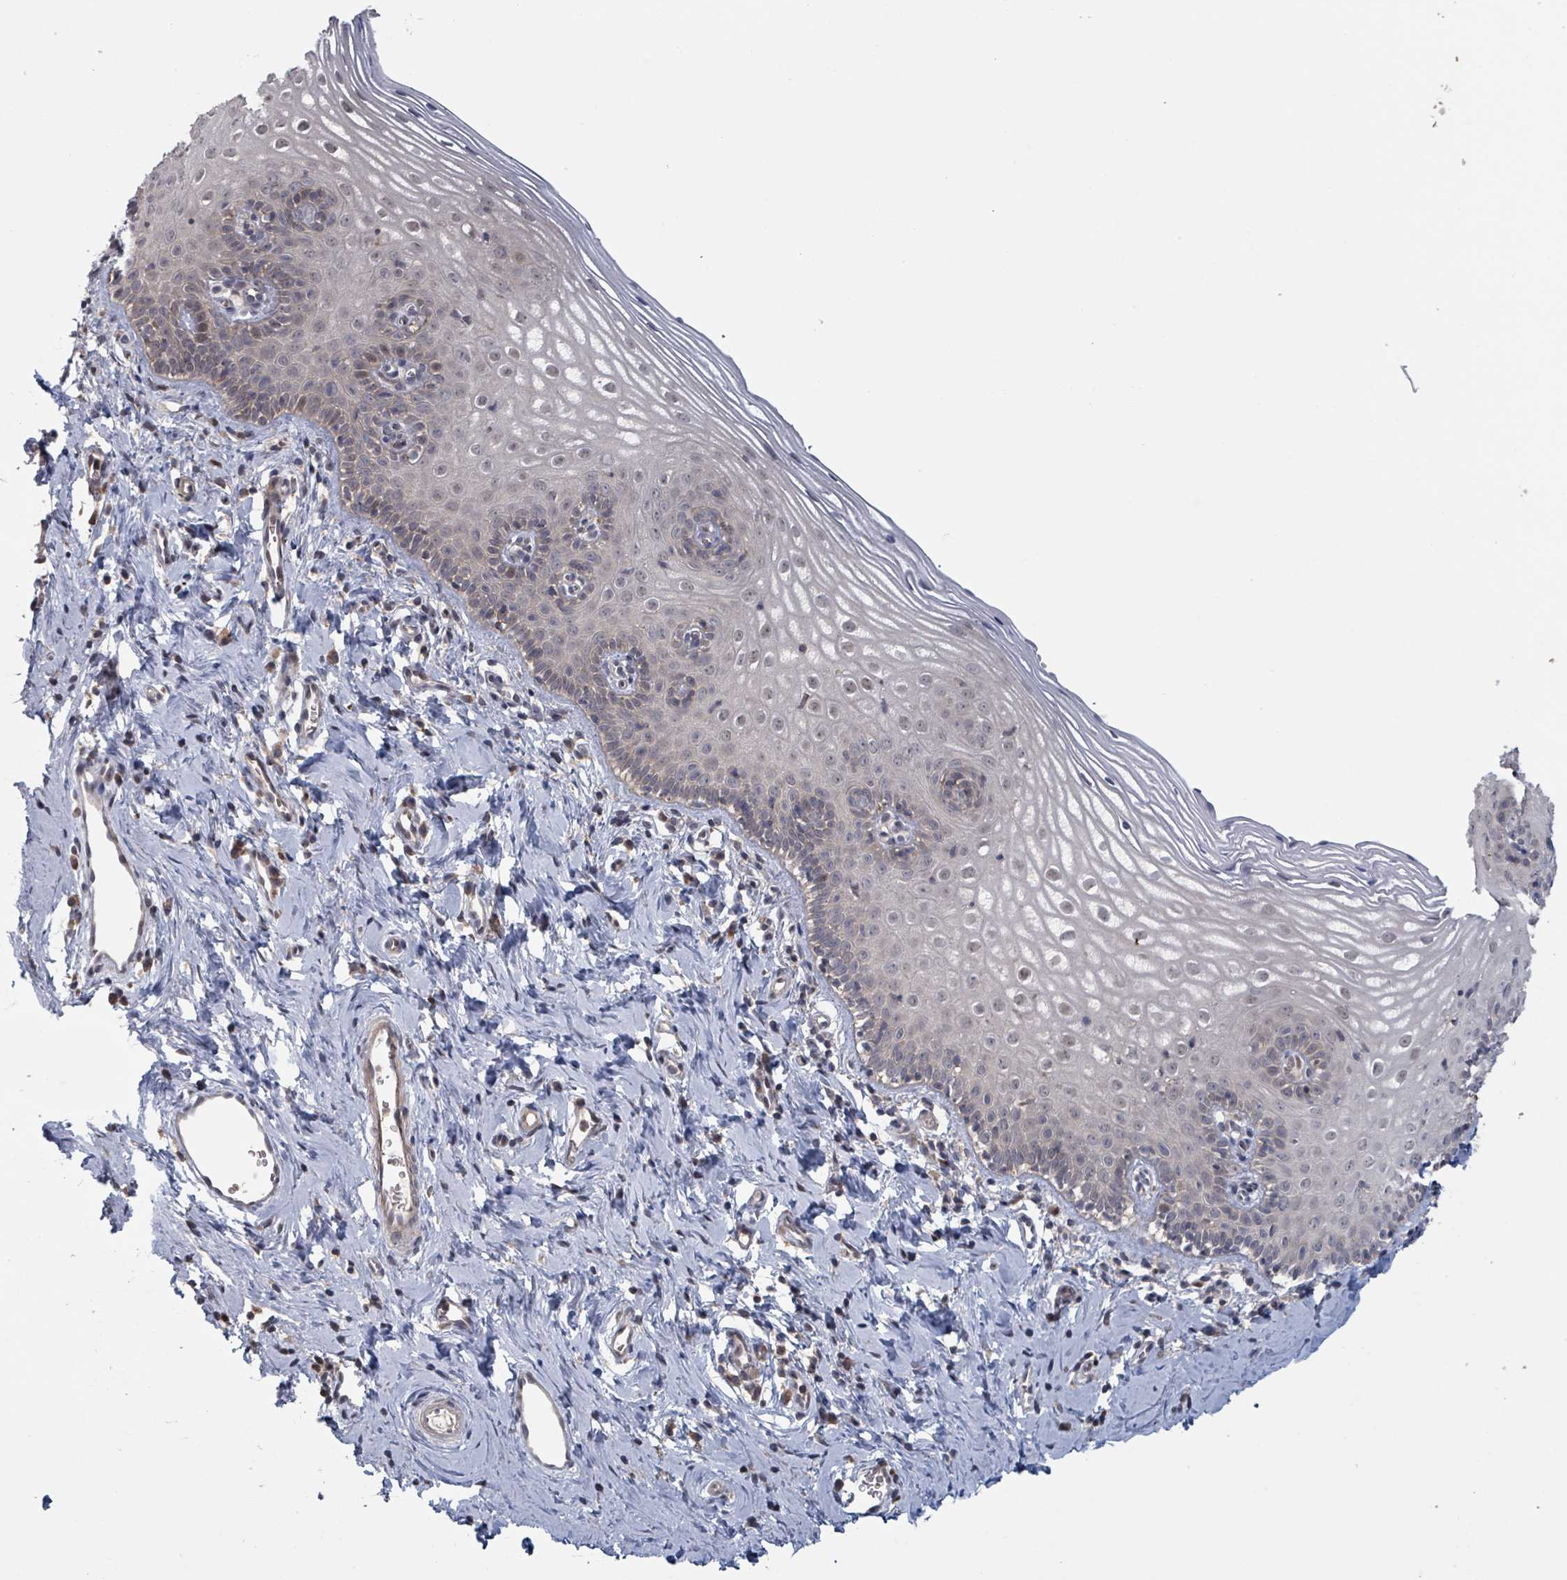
{"staining": {"intensity": "moderate", "quantity": ">75%", "location": "cytoplasmic/membranous,nuclear"}, "tissue": "cervix", "cell_type": "Glandular cells", "image_type": "normal", "snomed": [{"axis": "morphology", "description": "Normal tissue, NOS"}, {"axis": "topography", "description": "Cervix"}], "caption": "Immunohistochemical staining of normal cervix exhibits moderate cytoplasmic/membranous,nuclear protein staining in about >75% of glandular cells. (Stains: DAB (3,3'-diaminobenzidine) in brown, nuclei in blue, Microscopy: brightfield microscopy at high magnification).", "gene": "HIVEP1", "patient": {"sex": "female", "age": 44}}